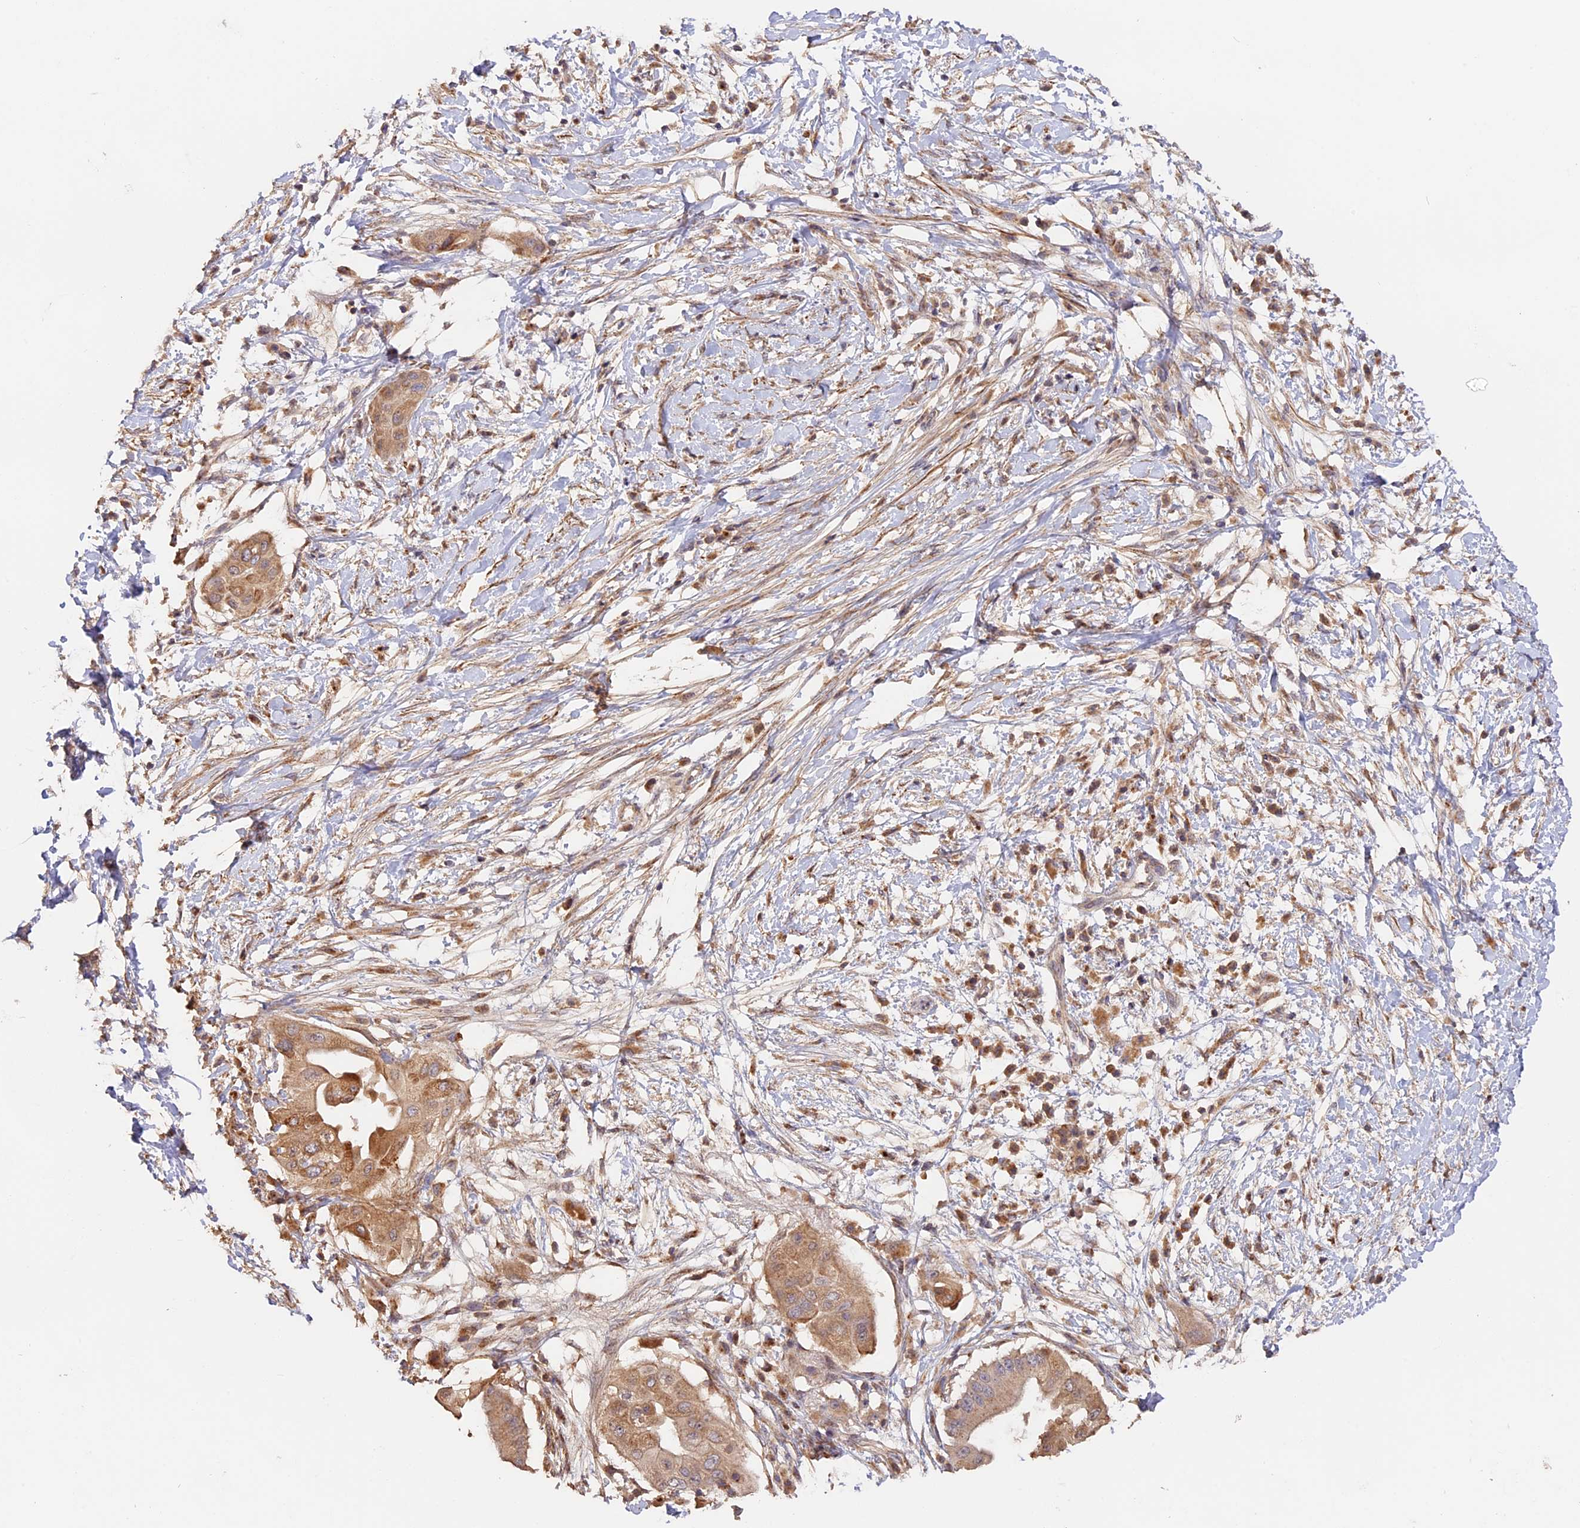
{"staining": {"intensity": "moderate", "quantity": ">75%", "location": "cytoplasmic/membranous"}, "tissue": "pancreatic cancer", "cell_type": "Tumor cells", "image_type": "cancer", "snomed": [{"axis": "morphology", "description": "Adenocarcinoma, NOS"}, {"axis": "topography", "description": "Pancreas"}], "caption": "DAB (3,3'-diaminobenzidine) immunohistochemical staining of pancreatic adenocarcinoma demonstrates moderate cytoplasmic/membranous protein positivity in approximately >75% of tumor cells.", "gene": "TANGO6", "patient": {"sex": "male", "age": 68}}